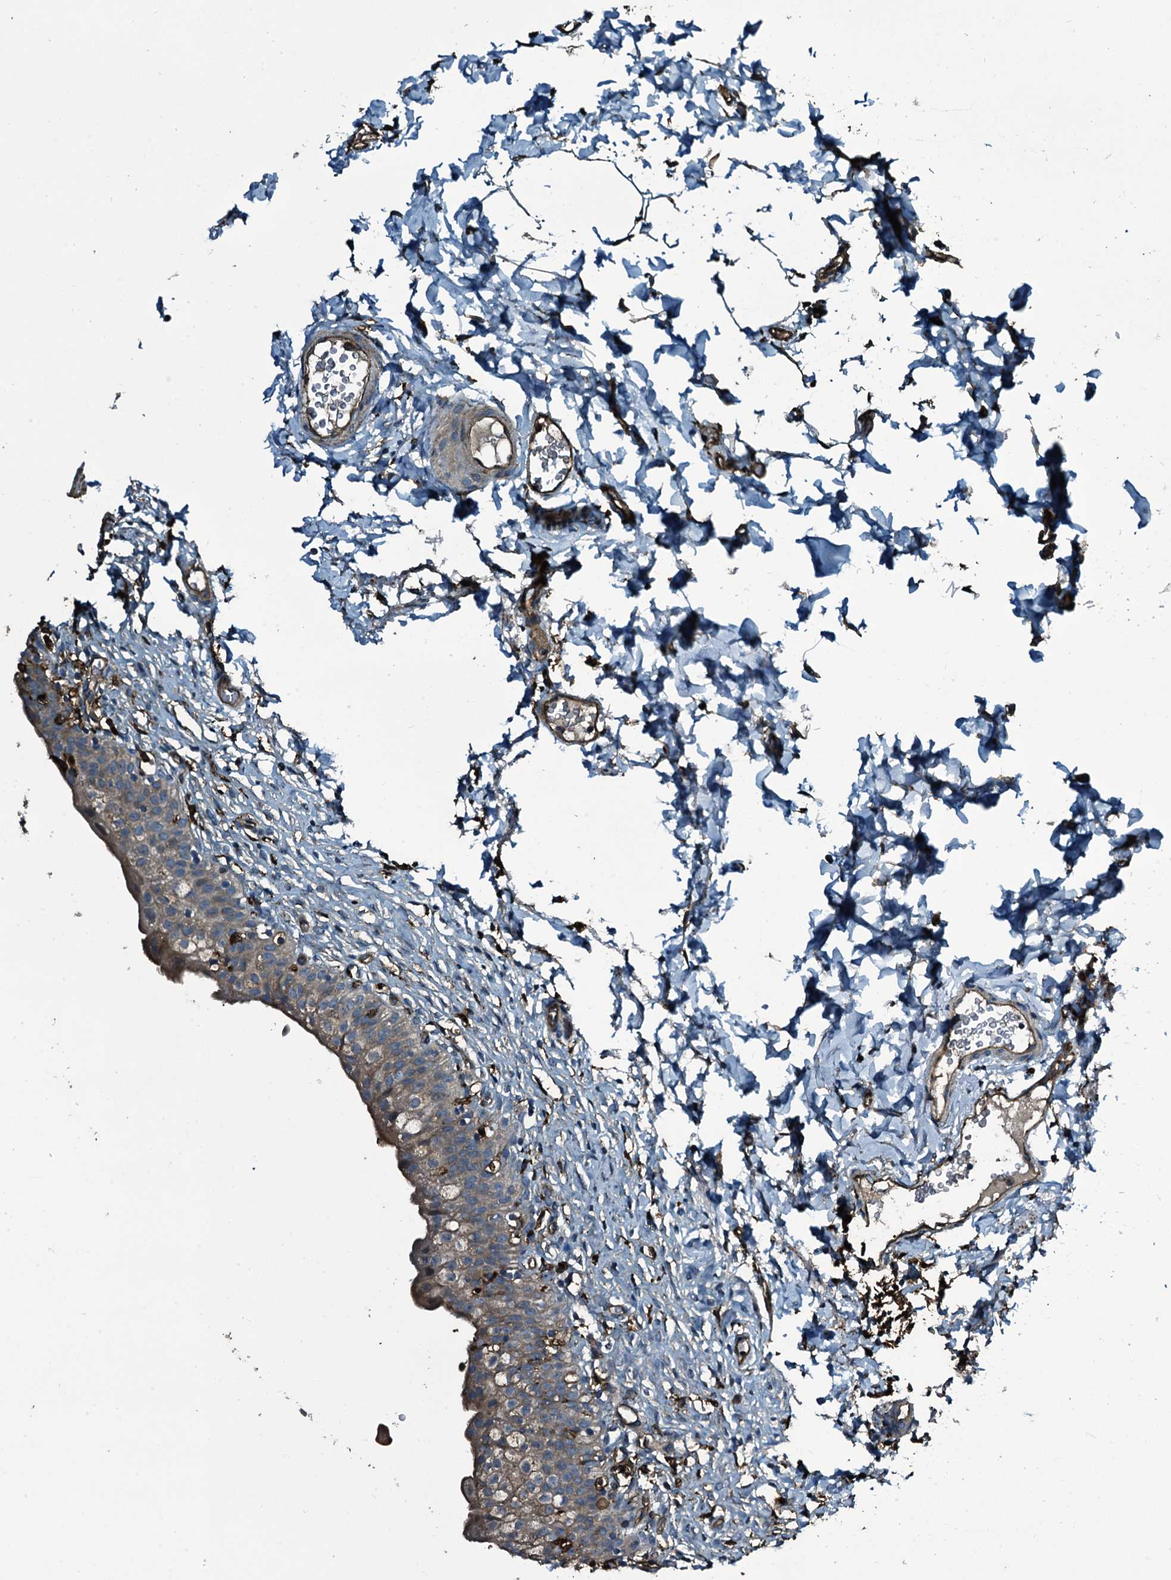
{"staining": {"intensity": "weak", "quantity": "<25%", "location": "cytoplasmic/membranous"}, "tissue": "urinary bladder", "cell_type": "Urothelial cells", "image_type": "normal", "snomed": [{"axis": "morphology", "description": "Normal tissue, NOS"}, {"axis": "topography", "description": "Urinary bladder"}], "caption": "This histopathology image is of normal urinary bladder stained with IHC to label a protein in brown with the nuclei are counter-stained blue. There is no expression in urothelial cells. (DAB (3,3'-diaminobenzidine) immunohistochemistry visualized using brightfield microscopy, high magnification).", "gene": "TPGS2", "patient": {"sex": "male", "age": 55}}